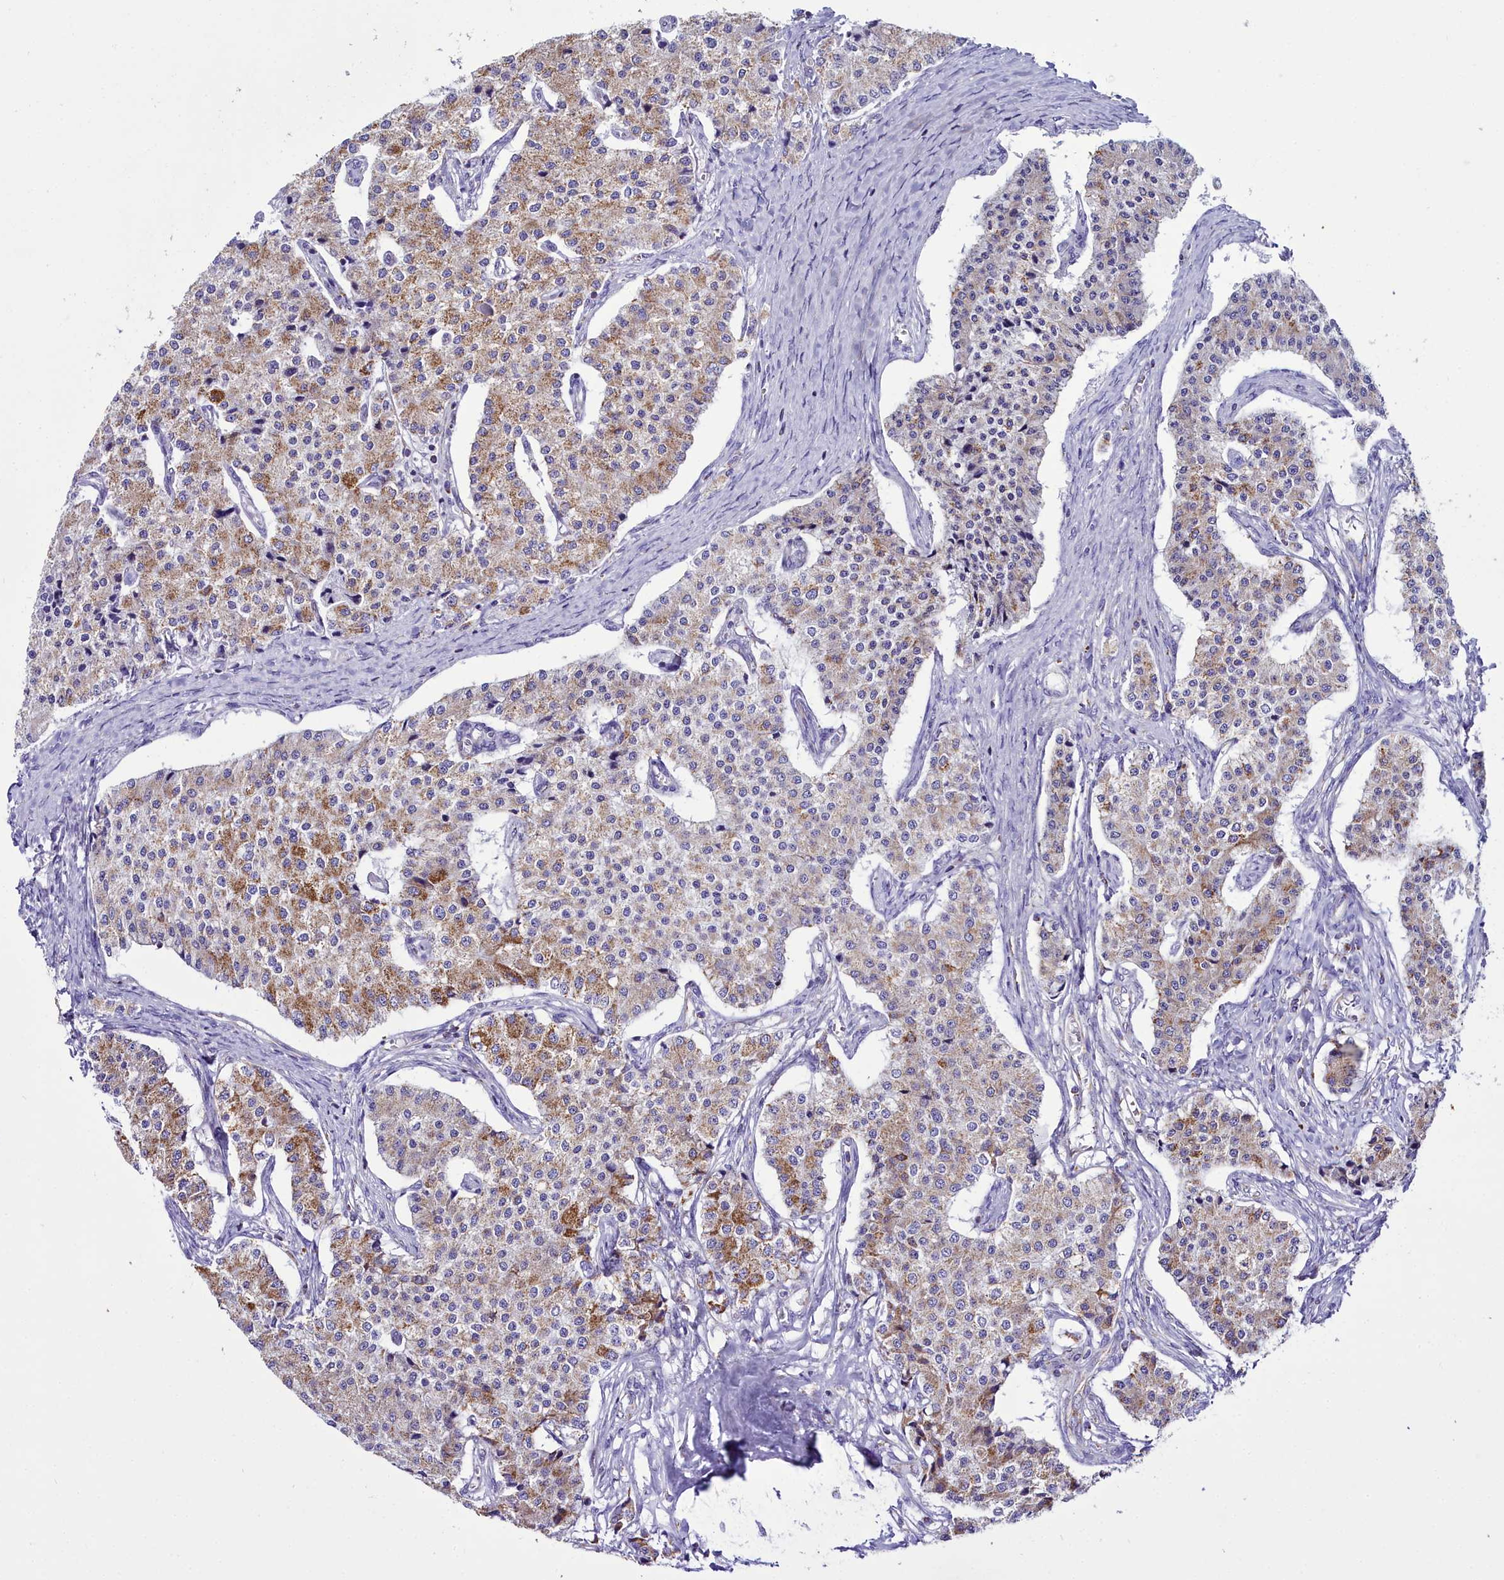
{"staining": {"intensity": "moderate", "quantity": "25%-75%", "location": "cytoplasmic/membranous"}, "tissue": "carcinoid", "cell_type": "Tumor cells", "image_type": "cancer", "snomed": [{"axis": "morphology", "description": "Carcinoid, malignant, NOS"}, {"axis": "topography", "description": "Colon"}], "caption": "A high-resolution micrograph shows immunohistochemistry (IHC) staining of carcinoid, which displays moderate cytoplasmic/membranous positivity in approximately 25%-75% of tumor cells.", "gene": "WDFY3", "patient": {"sex": "female", "age": 52}}